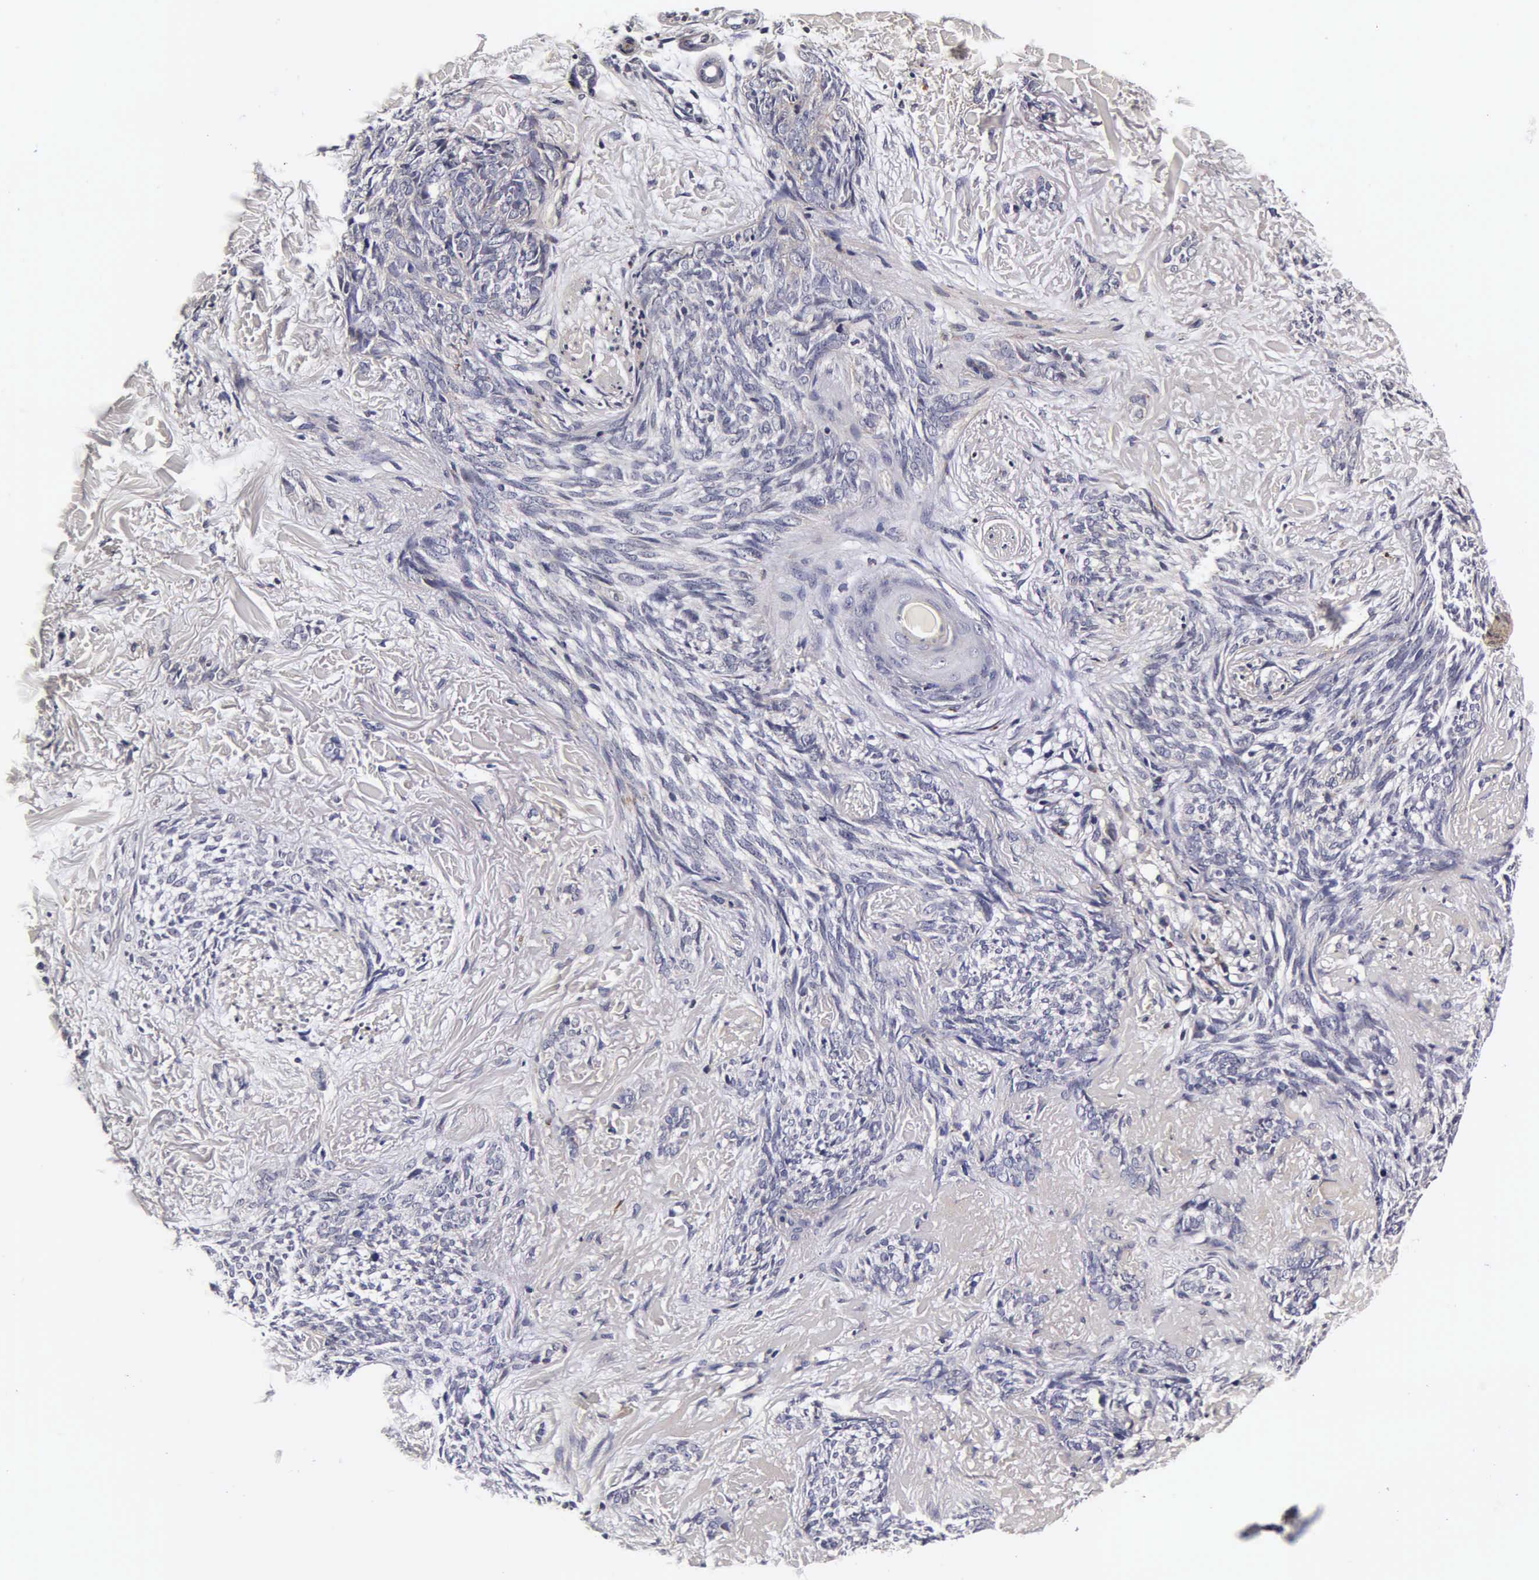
{"staining": {"intensity": "negative", "quantity": "none", "location": "none"}, "tissue": "skin cancer", "cell_type": "Tumor cells", "image_type": "cancer", "snomed": [{"axis": "morphology", "description": "Basal cell carcinoma"}, {"axis": "topography", "description": "Skin"}], "caption": "Tumor cells are negative for protein expression in human skin cancer.", "gene": "CST3", "patient": {"sex": "female", "age": 81}}